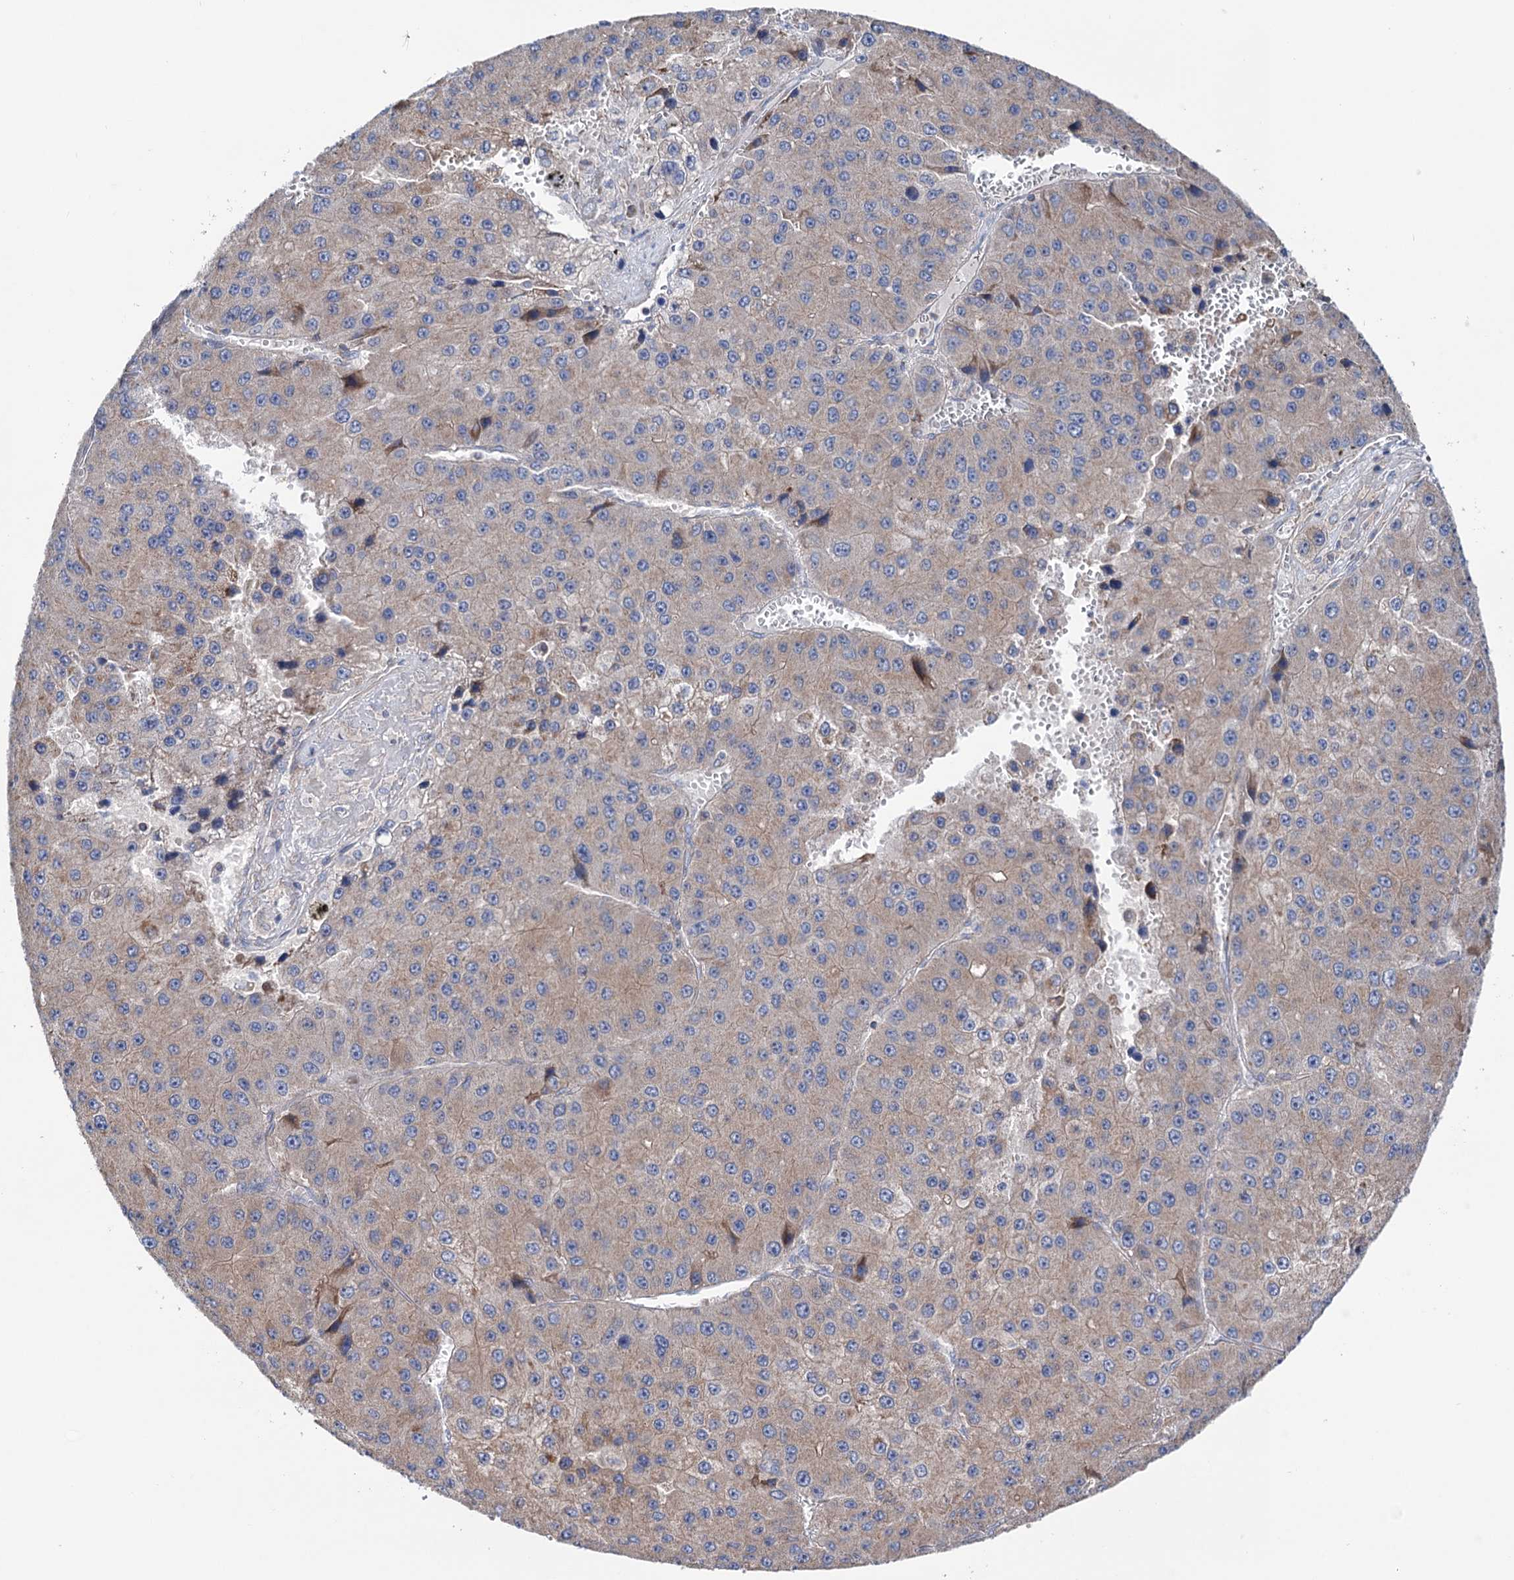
{"staining": {"intensity": "moderate", "quantity": "25%-75%", "location": "cytoplasmic/membranous"}, "tissue": "liver cancer", "cell_type": "Tumor cells", "image_type": "cancer", "snomed": [{"axis": "morphology", "description": "Carcinoma, Hepatocellular, NOS"}, {"axis": "topography", "description": "Liver"}], "caption": "Approximately 25%-75% of tumor cells in liver cancer exhibit moderate cytoplasmic/membranous protein expression as visualized by brown immunohistochemical staining.", "gene": "SUCLA2", "patient": {"sex": "female", "age": 73}}